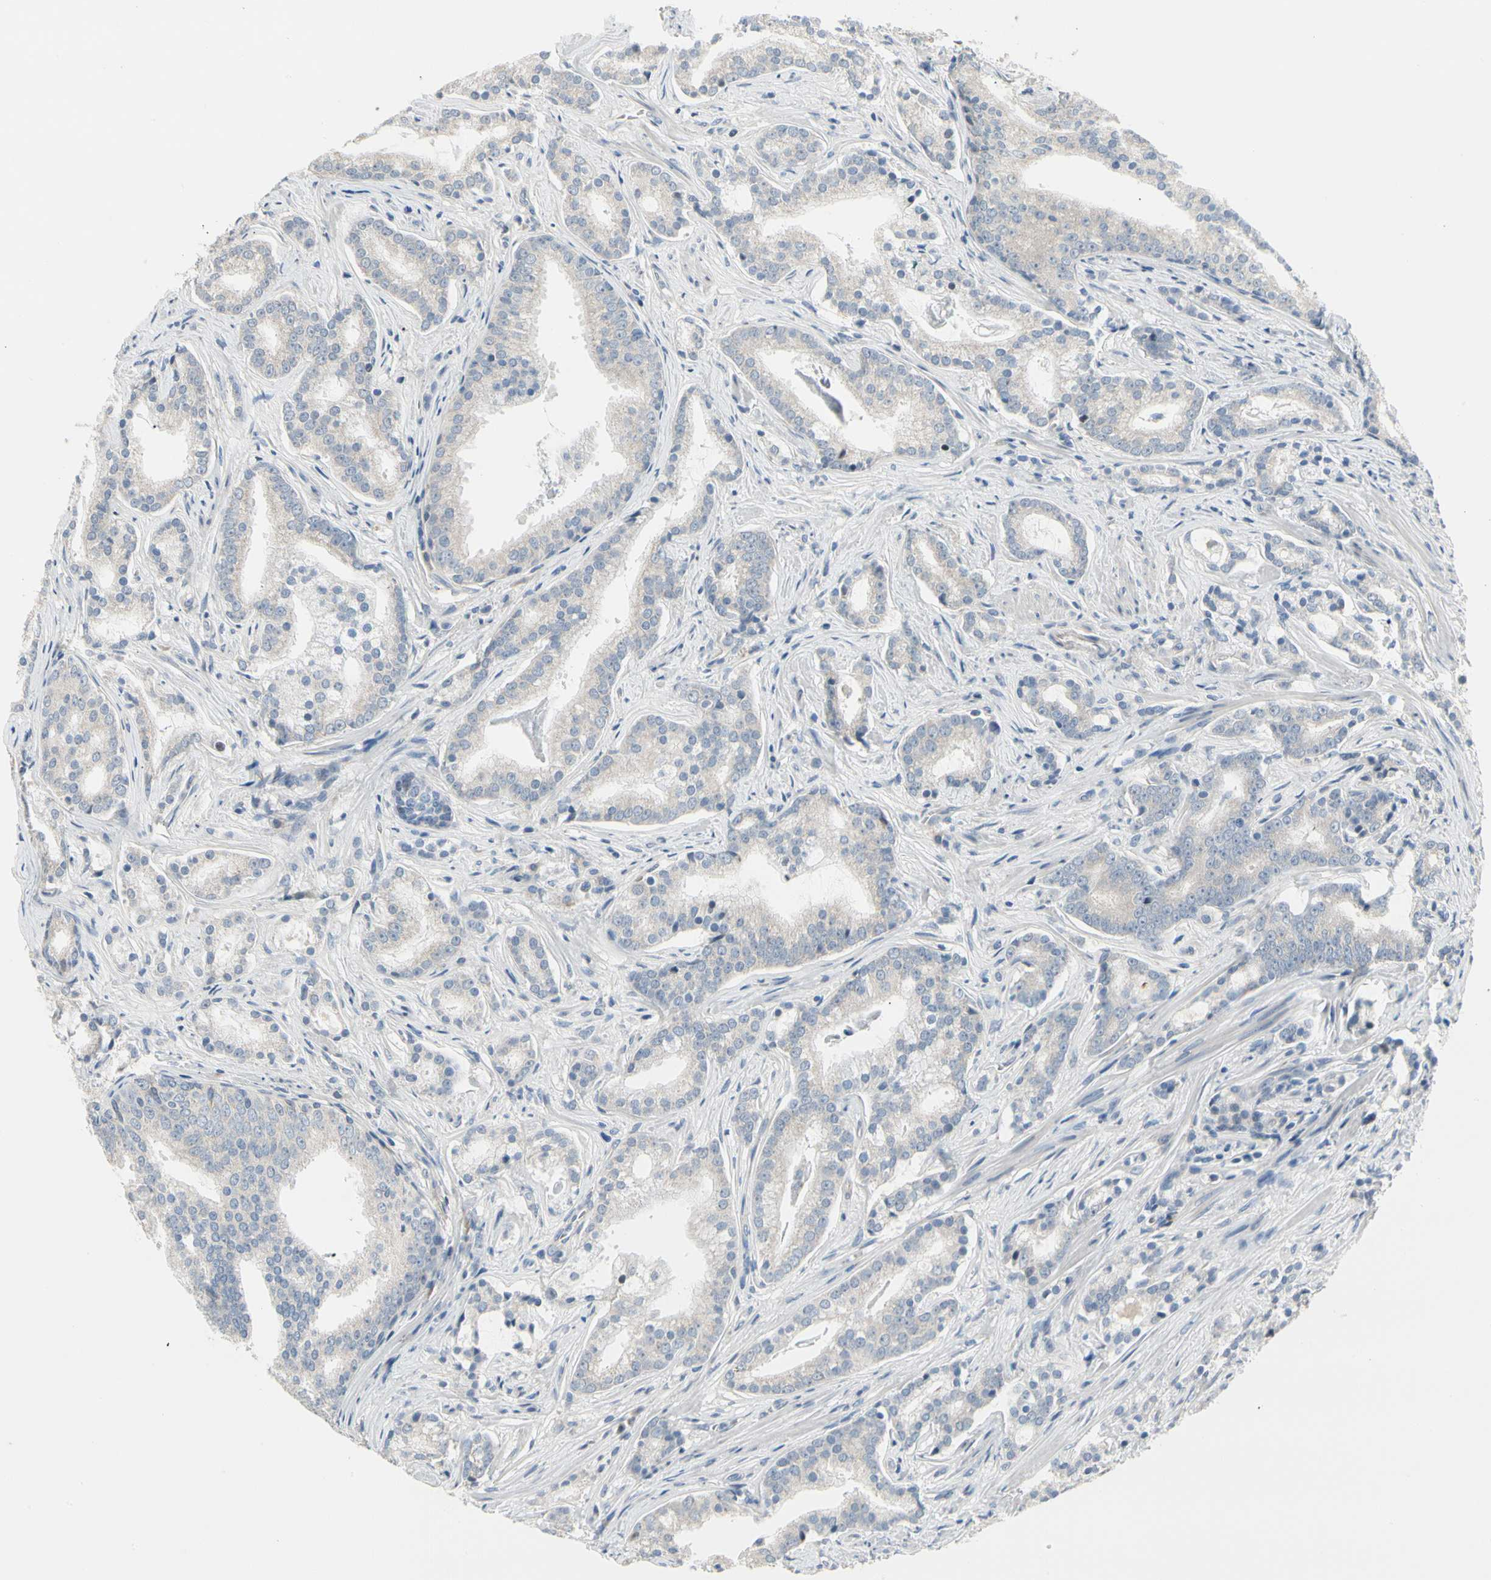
{"staining": {"intensity": "negative", "quantity": "none", "location": "none"}, "tissue": "prostate cancer", "cell_type": "Tumor cells", "image_type": "cancer", "snomed": [{"axis": "morphology", "description": "Adenocarcinoma, Low grade"}, {"axis": "topography", "description": "Prostate"}], "caption": "Immunohistochemistry (IHC) of prostate cancer shows no expression in tumor cells.", "gene": "NFASC", "patient": {"sex": "male", "age": 58}}